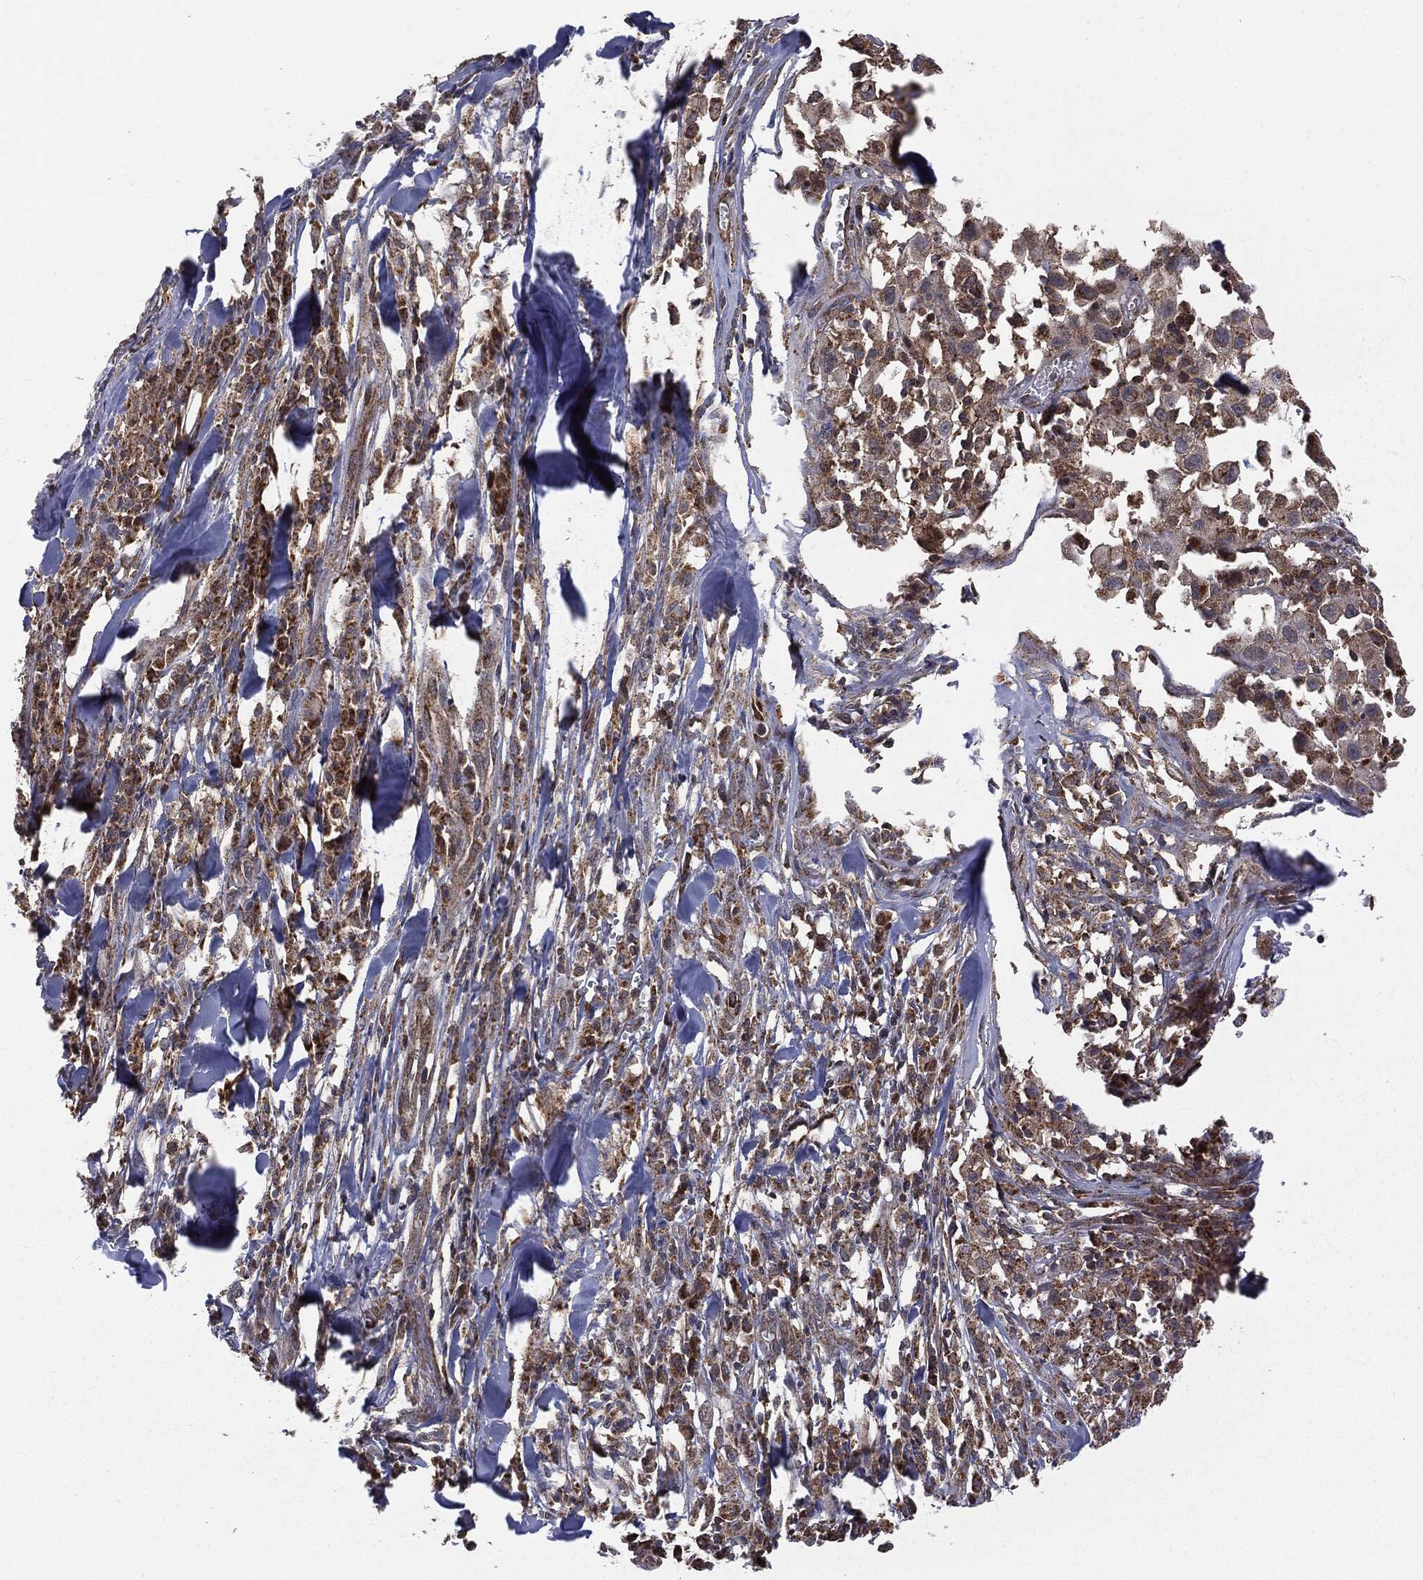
{"staining": {"intensity": "moderate", "quantity": ">75%", "location": "cytoplasmic/membranous"}, "tissue": "melanoma", "cell_type": "Tumor cells", "image_type": "cancer", "snomed": [{"axis": "morphology", "description": "Malignant melanoma, Metastatic site"}, {"axis": "topography", "description": "Lymph node"}], "caption": "The immunohistochemical stain highlights moderate cytoplasmic/membranous positivity in tumor cells of melanoma tissue.", "gene": "MTOR", "patient": {"sex": "male", "age": 50}}